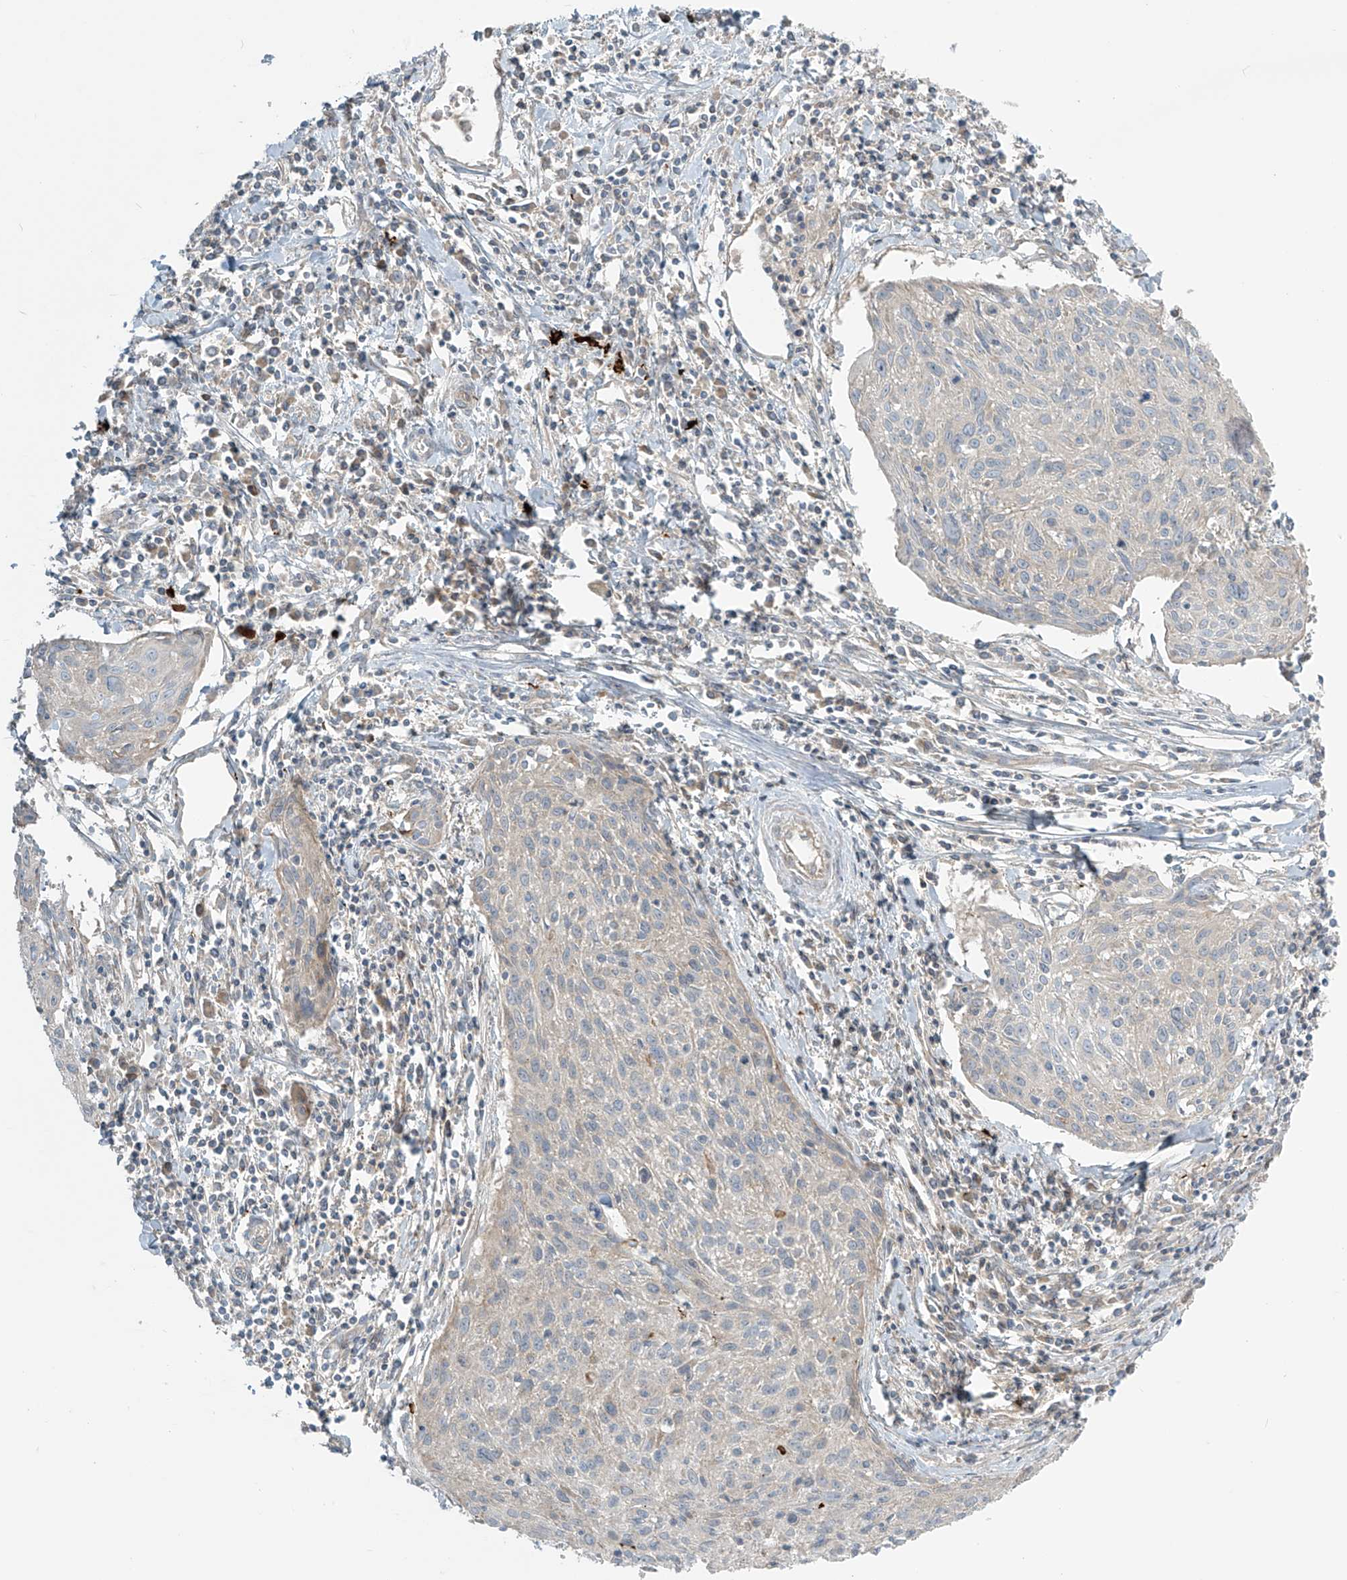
{"staining": {"intensity": "negative", "quantity": "none", "location": "none"}, "tissue": "cervical cancer", "cell_type": "Tumor cells", "image_type": "cancer", "snomed": [{"axis": "morphology", "description": "Squamous cell carcinoma, NOS"}, {"axis": "topography", "description": "Cervix"}], "caption": "IHC micrograph of neoplastic tissue: human cervical cancer (squamous cell carcinoma) stained with DAB (3,3'-diaminobenzidine) reveals no significant protein positivity in tumor cells.", "gene": "LZTS3", "patient": {"sex": "female", "age": 51}}